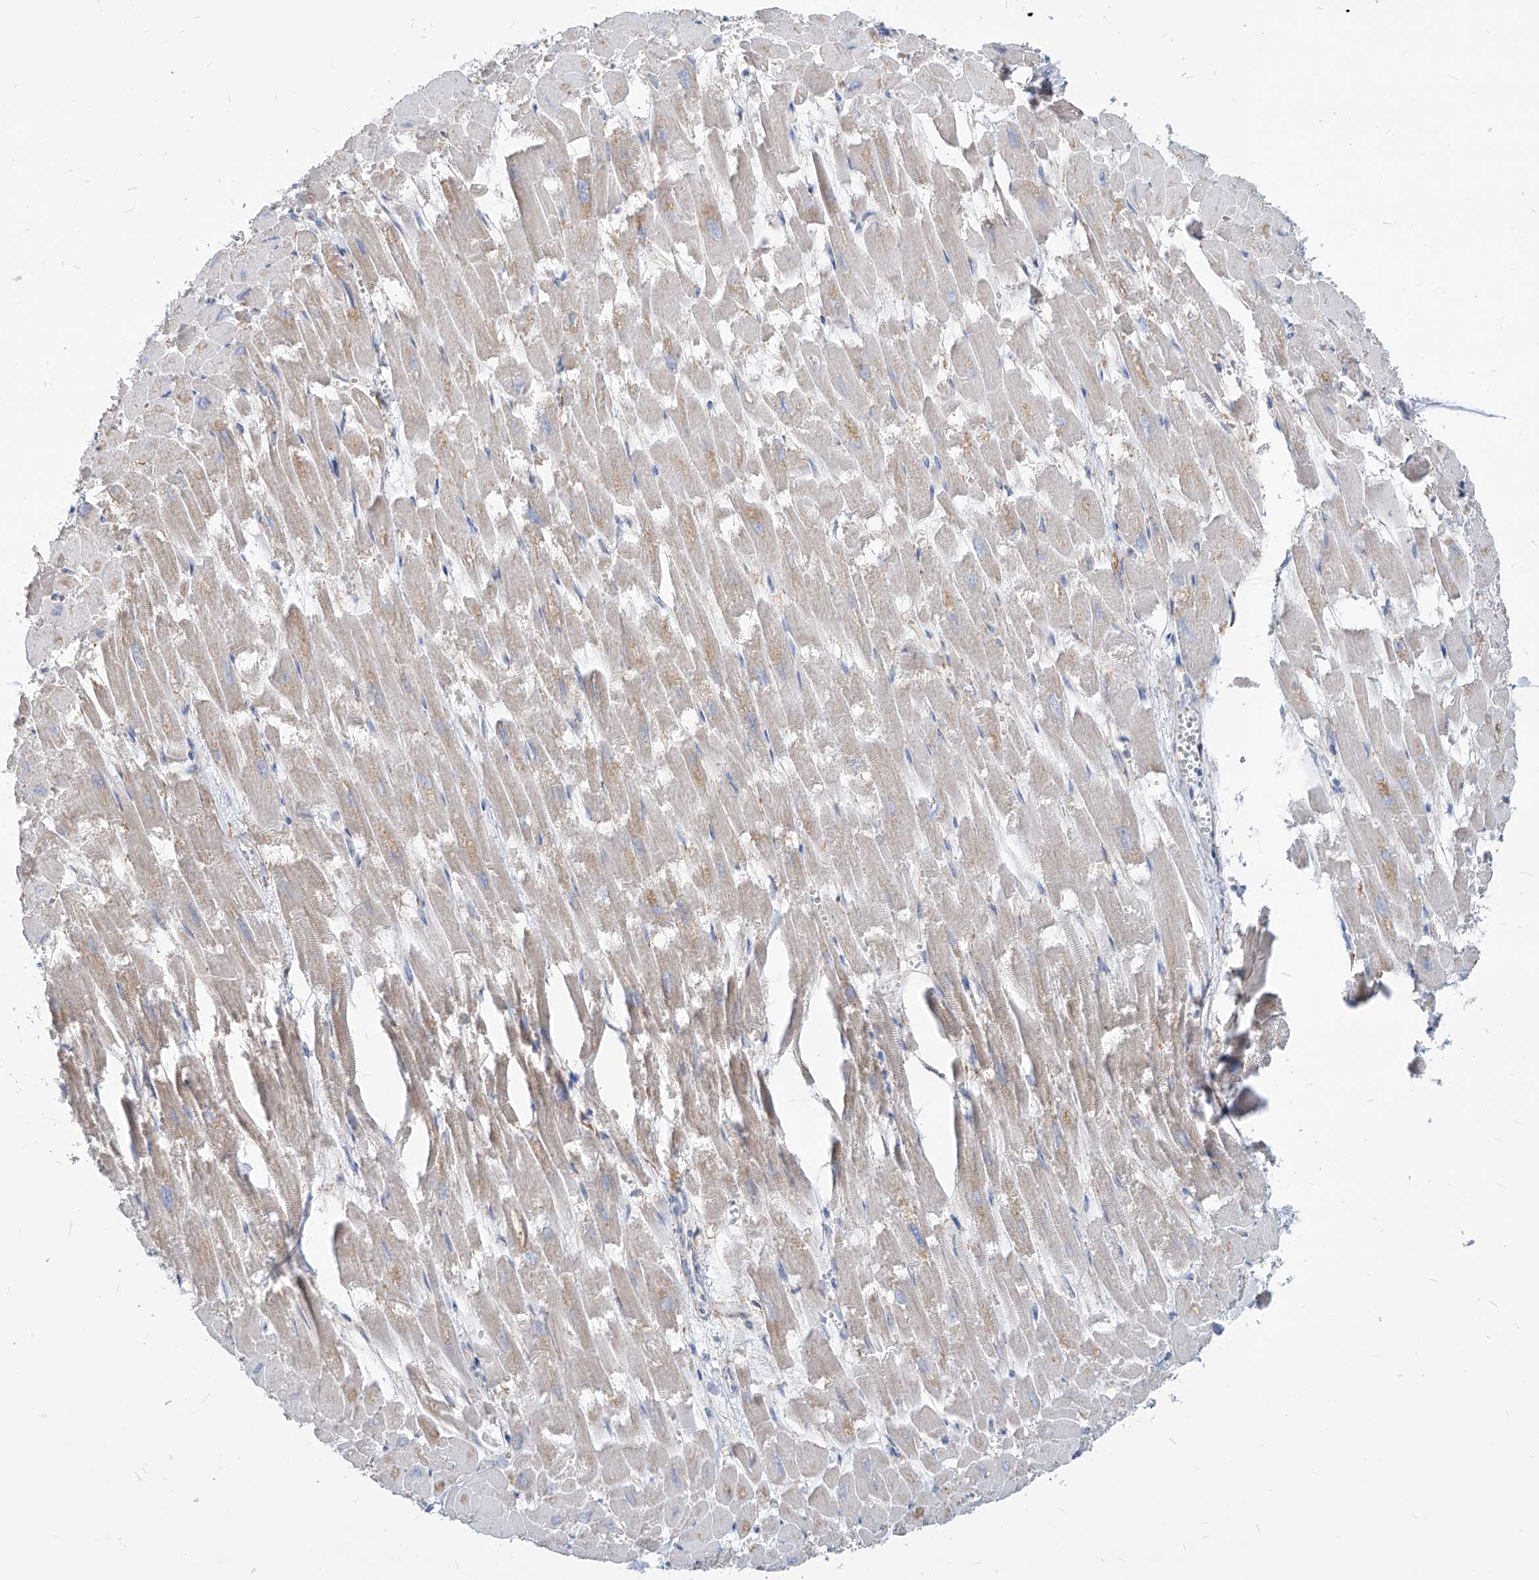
{"staining": {"intensity": "weak", "quantity": "25%-75%", "location": "cytoplasmic/membranous"}, "tissue": "heart muscle", "cell_type": "Cardiomyocytes", "image_type": "normal", "snomed": [{"axis": "morphology", "description": "Normal tissue, NOS"}, {"axis": "topography", "description": "Heart"}], "caption": "This micrograph shows immunohistochemistry (IHC) staining of normal heart muscle, with low weak cytoplasmic/membranous staining in approximately 25%-75% of cardiomyocytes.", "gene": "AKAP10", "patient": {"sex": "male", "age": 54}}